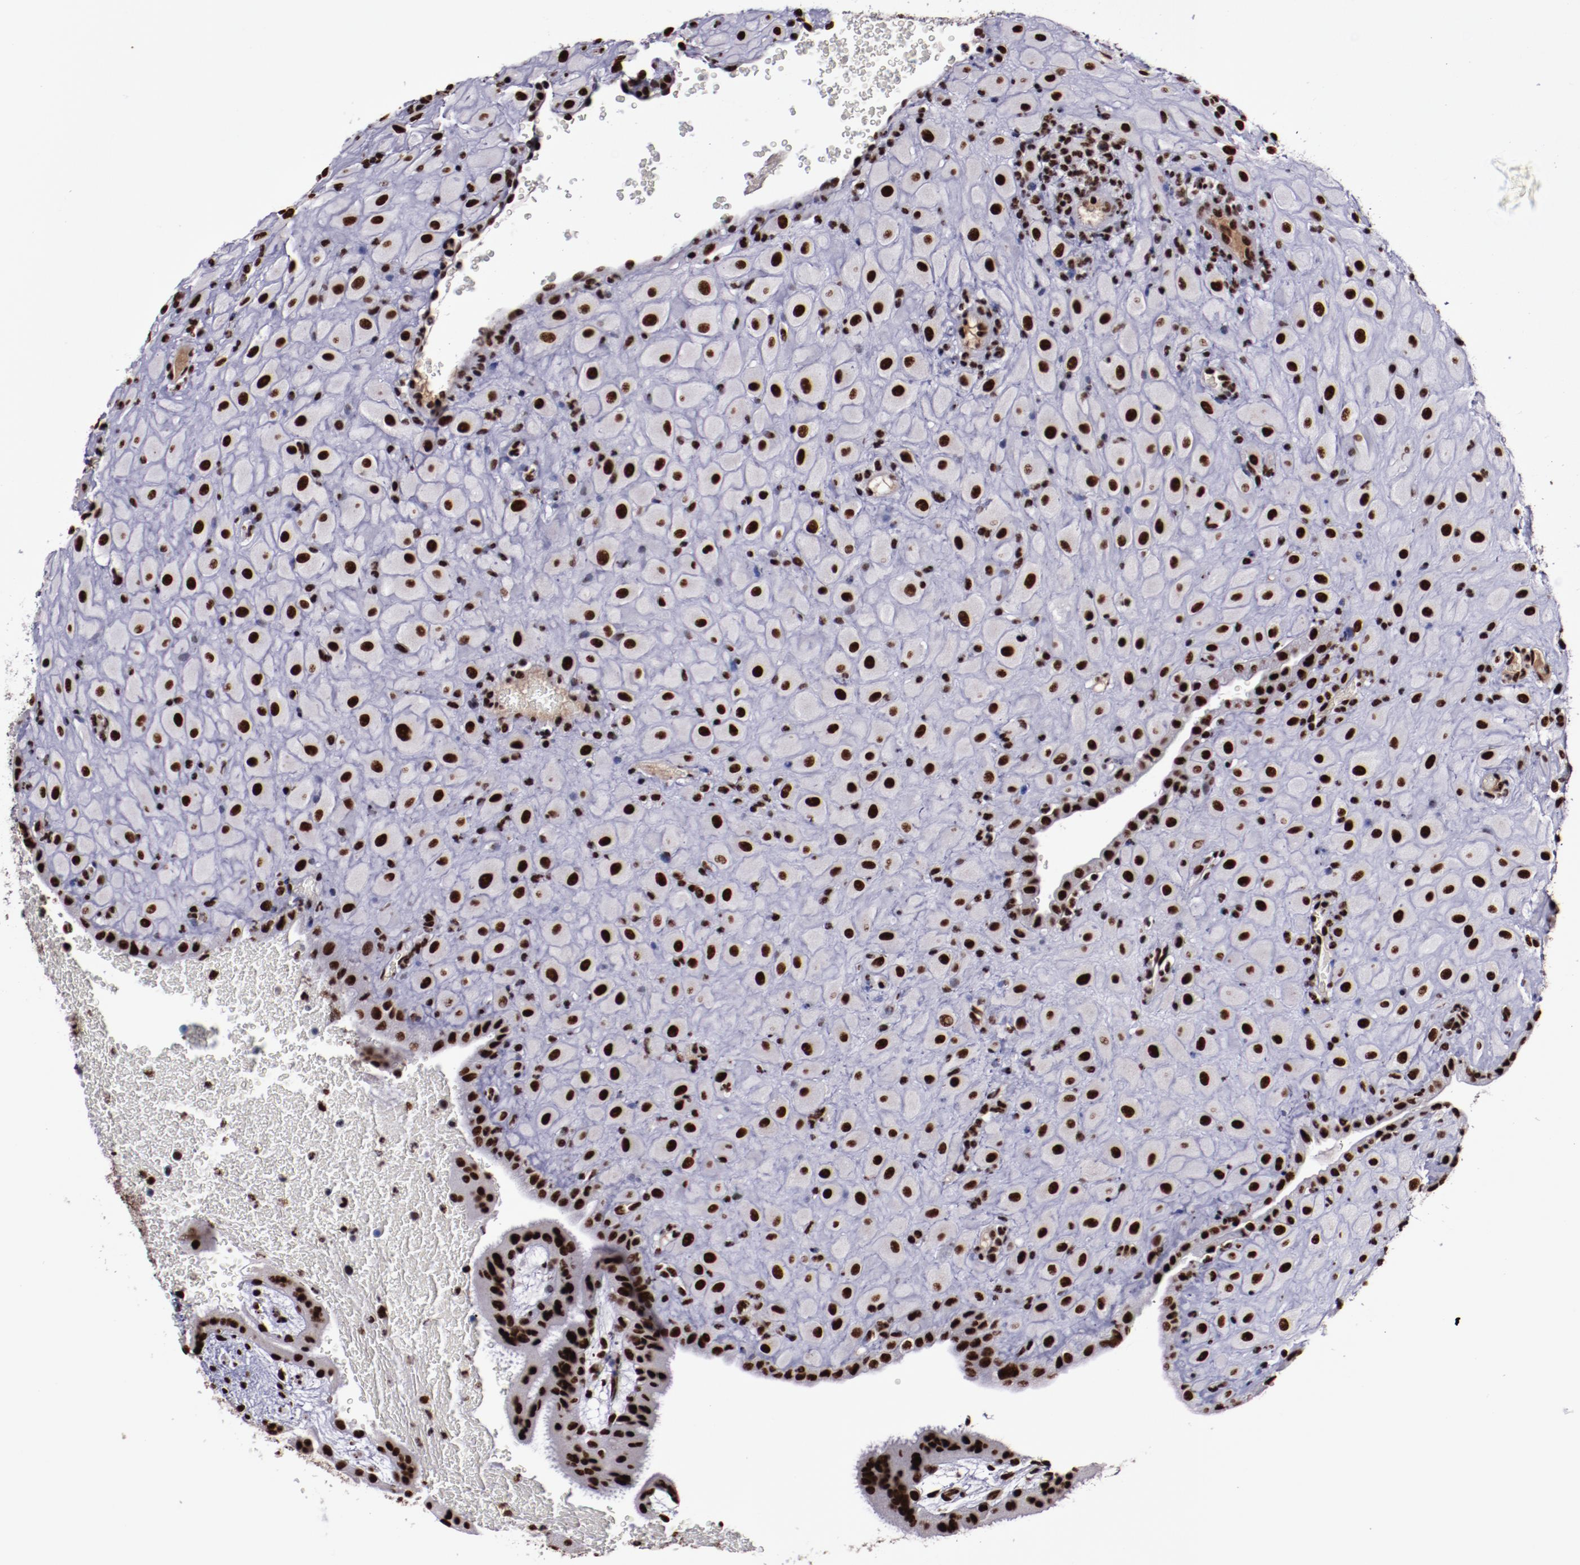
{"staining": {"intensity": "strong", "quantity": ">75%", "location": "nuclear"}, "tissue": "placenta", "cell_type": "Decidual cells", "image_type": "normal", "snomed": [{"axis": "morphology", "description": "Normal tissue, NOS"}, {"axis": "topography", "description": "Placenta"}], "caption": "High-power microscopy captured an immunohistochemistry (IHC) micrograph of benign placenta, revealing strong nuclear positivity in approximately >75% of decidual cells. (brown staining indicates protein expression, while blue staining denotes nuclei).", "gene": "ERH", "patient": {"sex": "female", "age": 19}}